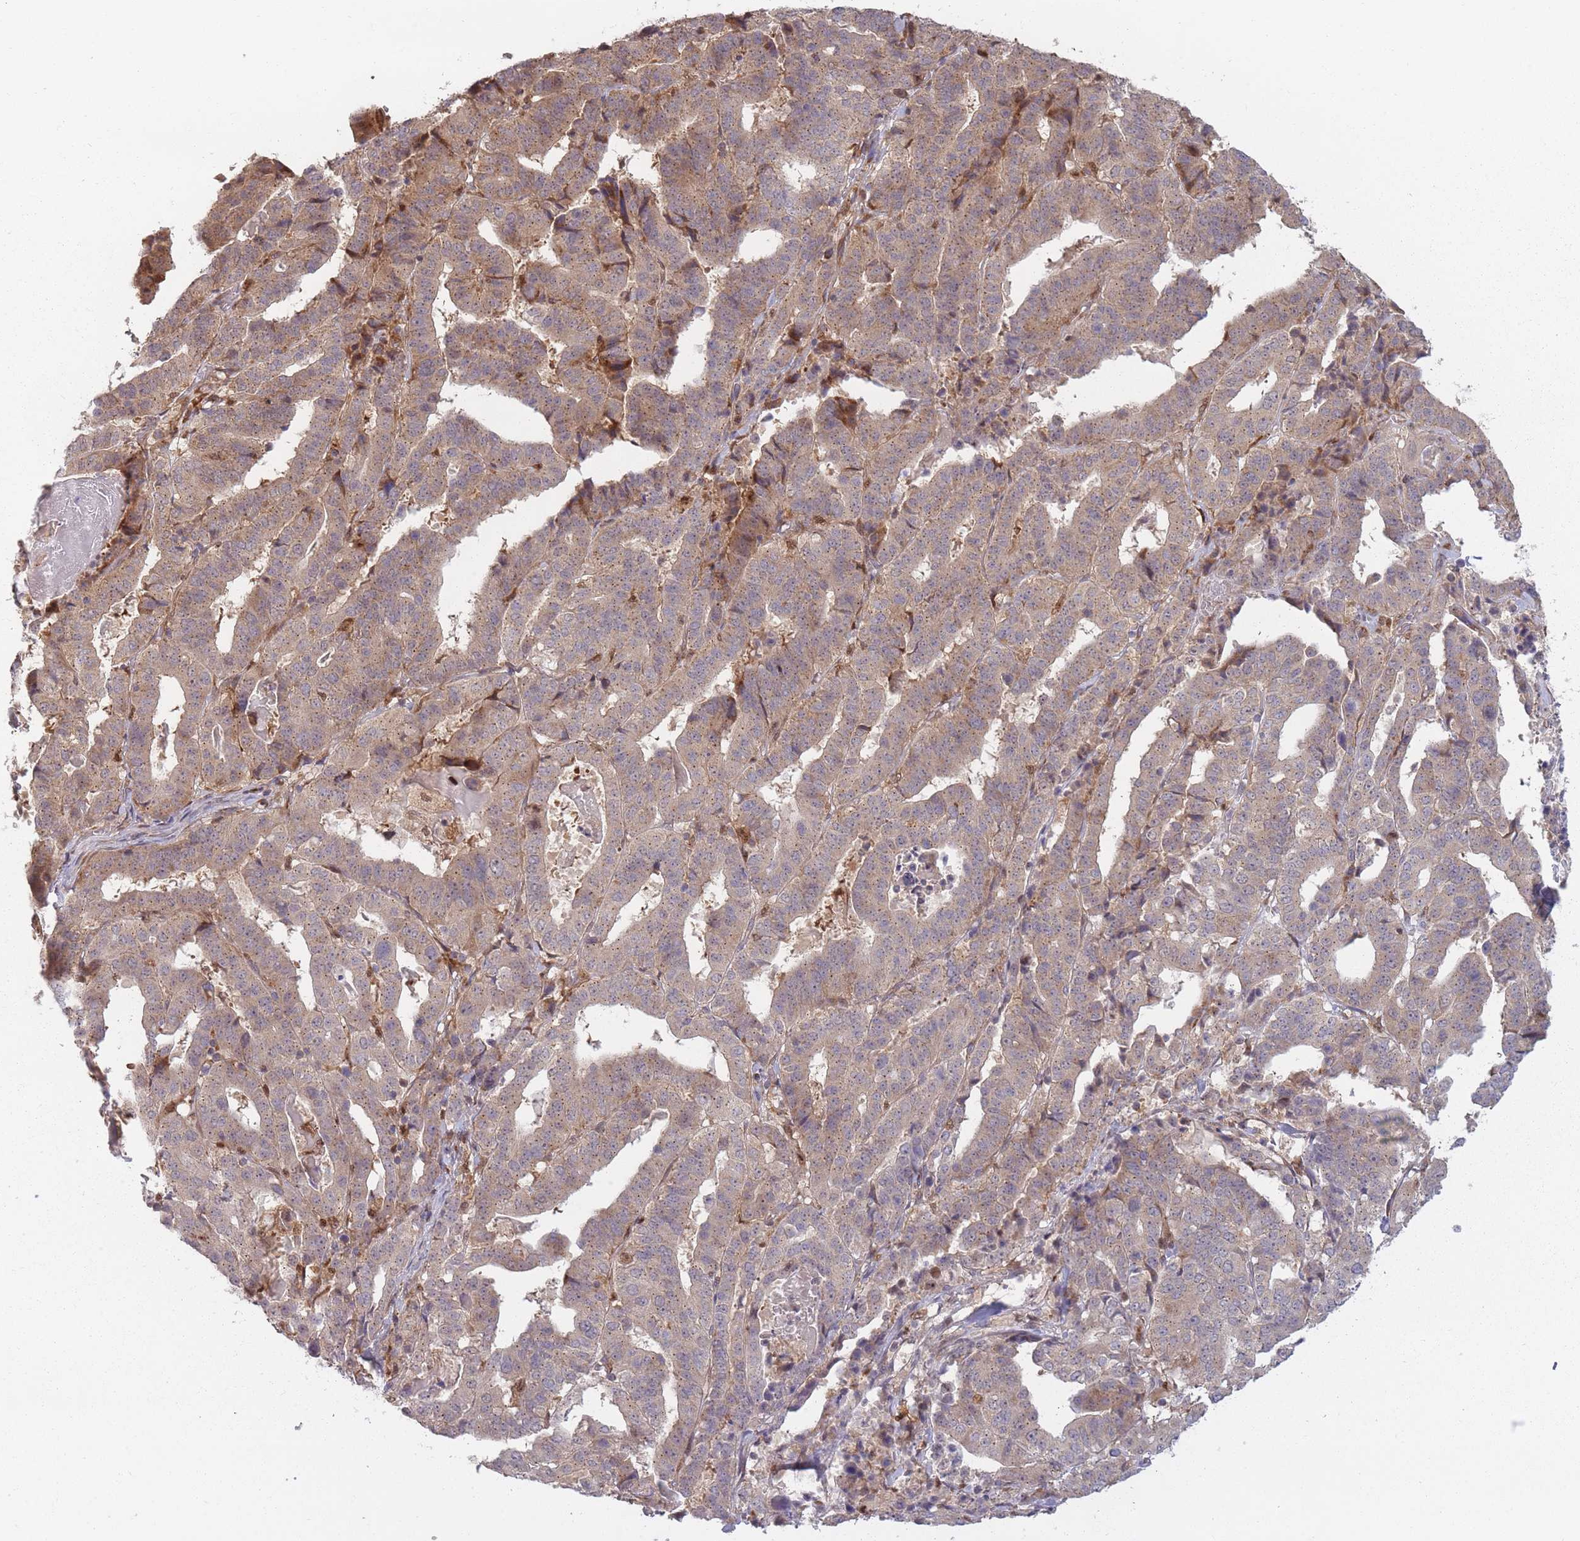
{"staining": {"intensity": "weak", "quantity": "25%-75%", "location": "cytoplasmic/membranous"}, "tissue": "stomach cancer", "cell_type": "Tumor cells", "image_type": "cancer", "snomed": [{"axis": "morphology", "description": "Adenocarcinoma, NOS"}, {"axis": "topography", "description": "Stomach"}], "caption": "Protein staining shows weak cytoplasmic/membranous staining in approximately 25%-75% of tumor cells in stomach cancer.", "gene": "LGALS9", "patient": {"sex": "male", "age": 48}}